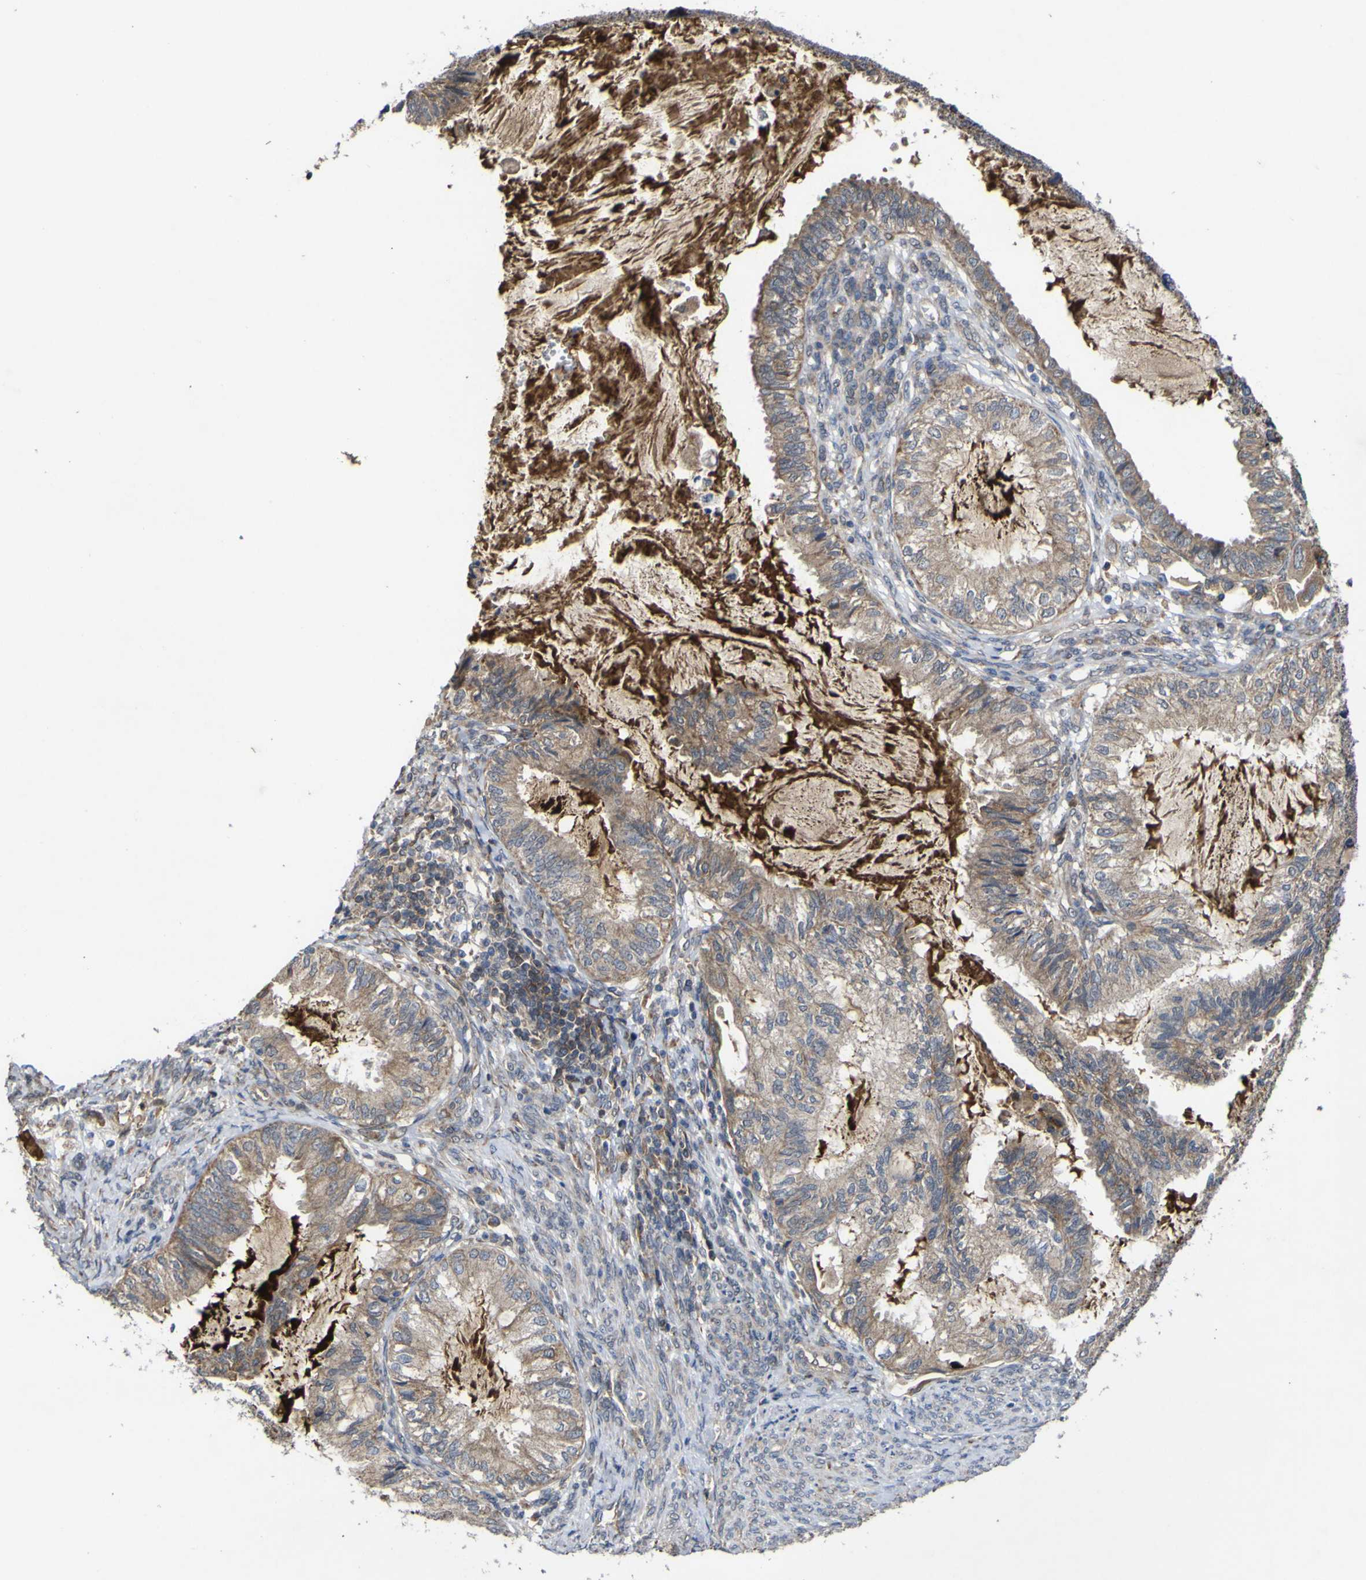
{"staining": {"intensity": "weak", "quantity": ">75%", "location": "cytoplasmic/membranous"}, "tissue": "cervical cancer", "cell_type": "Tumor cells", "image_type": "cancer", "snomed": [{"axis": "morphology", "description": "Normal tissue, NOS"}, {"axis": "morphology", "description": "Adenocarcinoma, NOS"}, {"axis": "topography", "description": "Cervix"}, {"axis": "topography", "description": "Endometrium"}], "caption": "Weak cytoplasmic/membranous protein positivity is appreciated in approximately >75% of tumor cells in cervical cancer.", "gene": "IRAK2", "patient": {"sex": "female", "age": 86}}